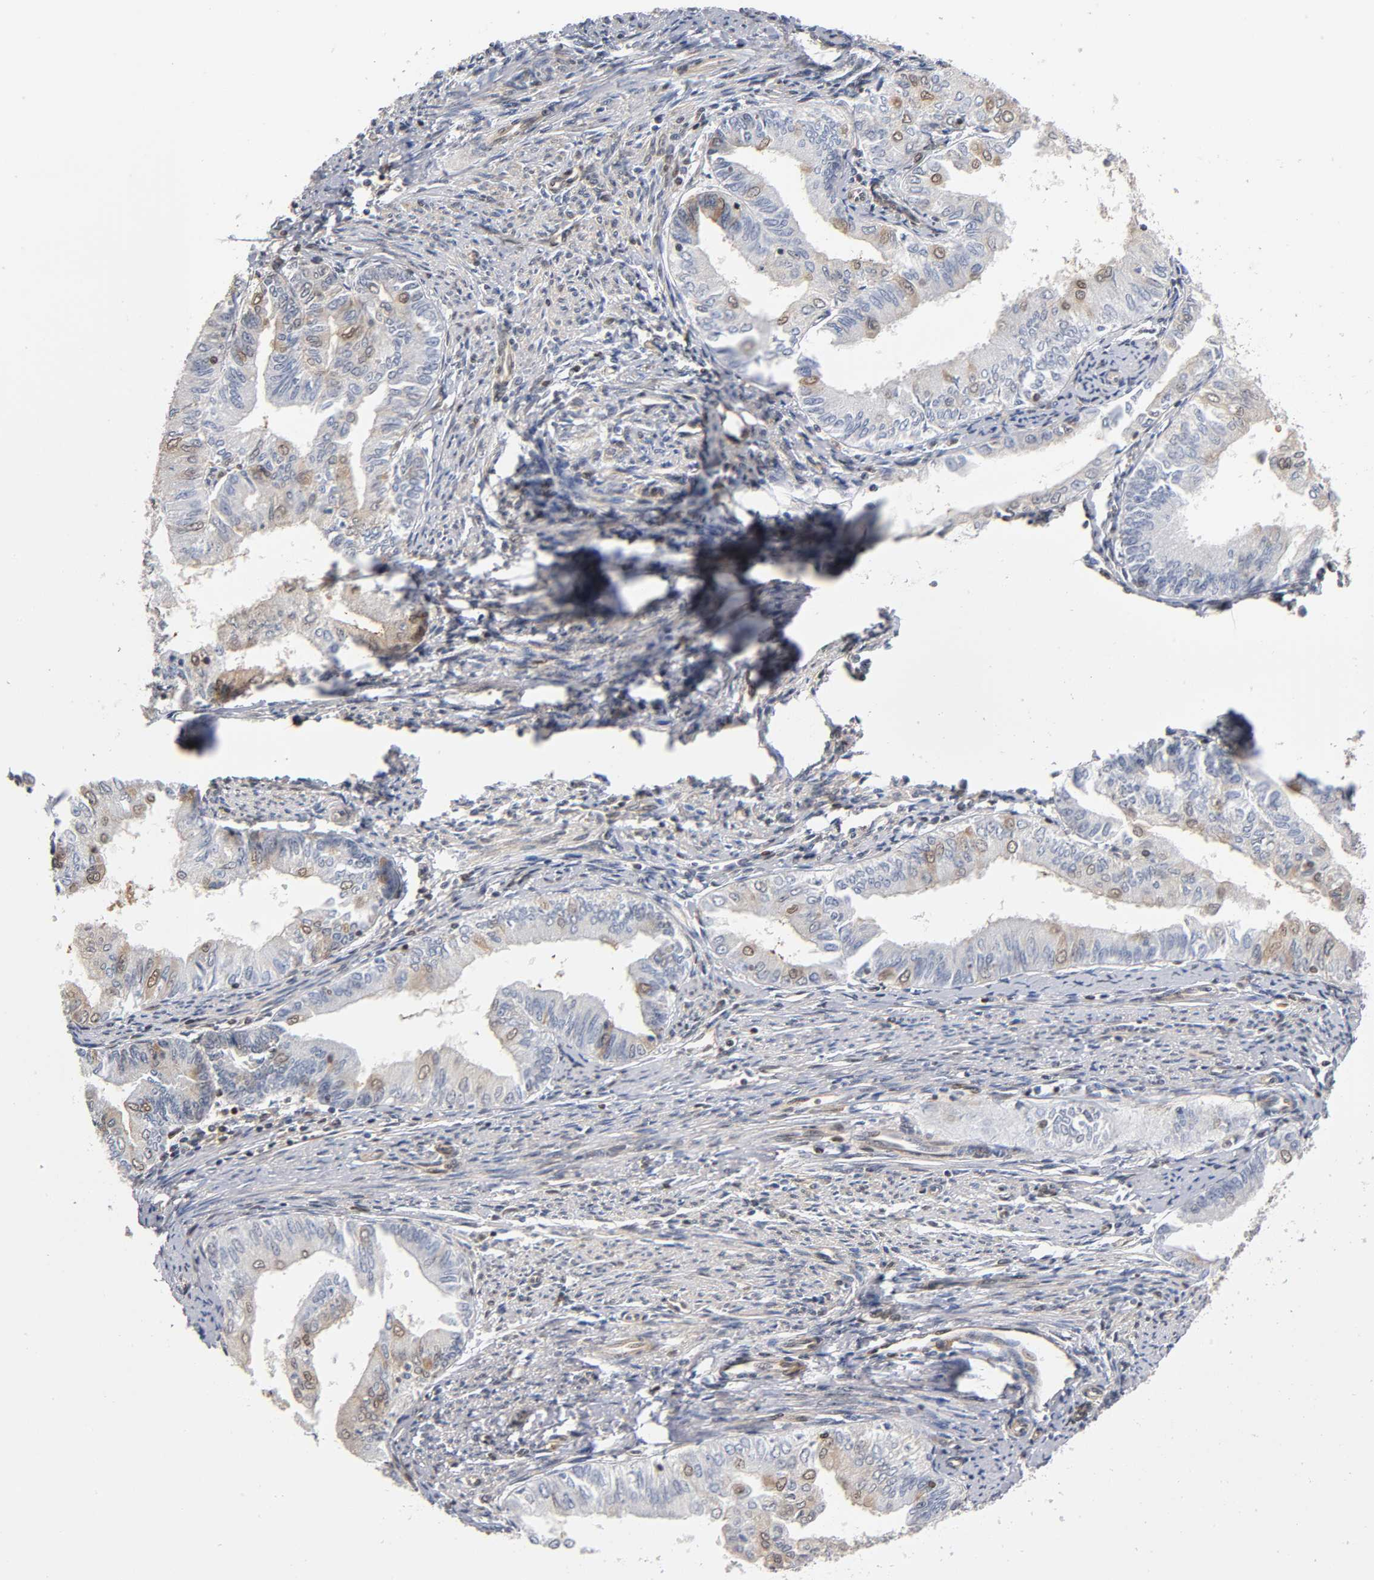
{"staining": {"intensity": "weak", "quantity": "<25%", "location": "nuclear"}, "tissue": "endometrial cancer", "cell_type": "Tumor cells", "image_type": "cancer", "snomed": [{"axis": "morphology", "description": "Adenocarcinoma, NOS"}, {"axis": "topography", "description": "Endometrium"}], "caption": "This is a micrograph of immunohistochemistry (IHC) staining of adenocarcinoma (endometrial), which shows no expression in tumor cells.", "gene": "ILKAP", "patient": {"sex": "female", "age": 66}}